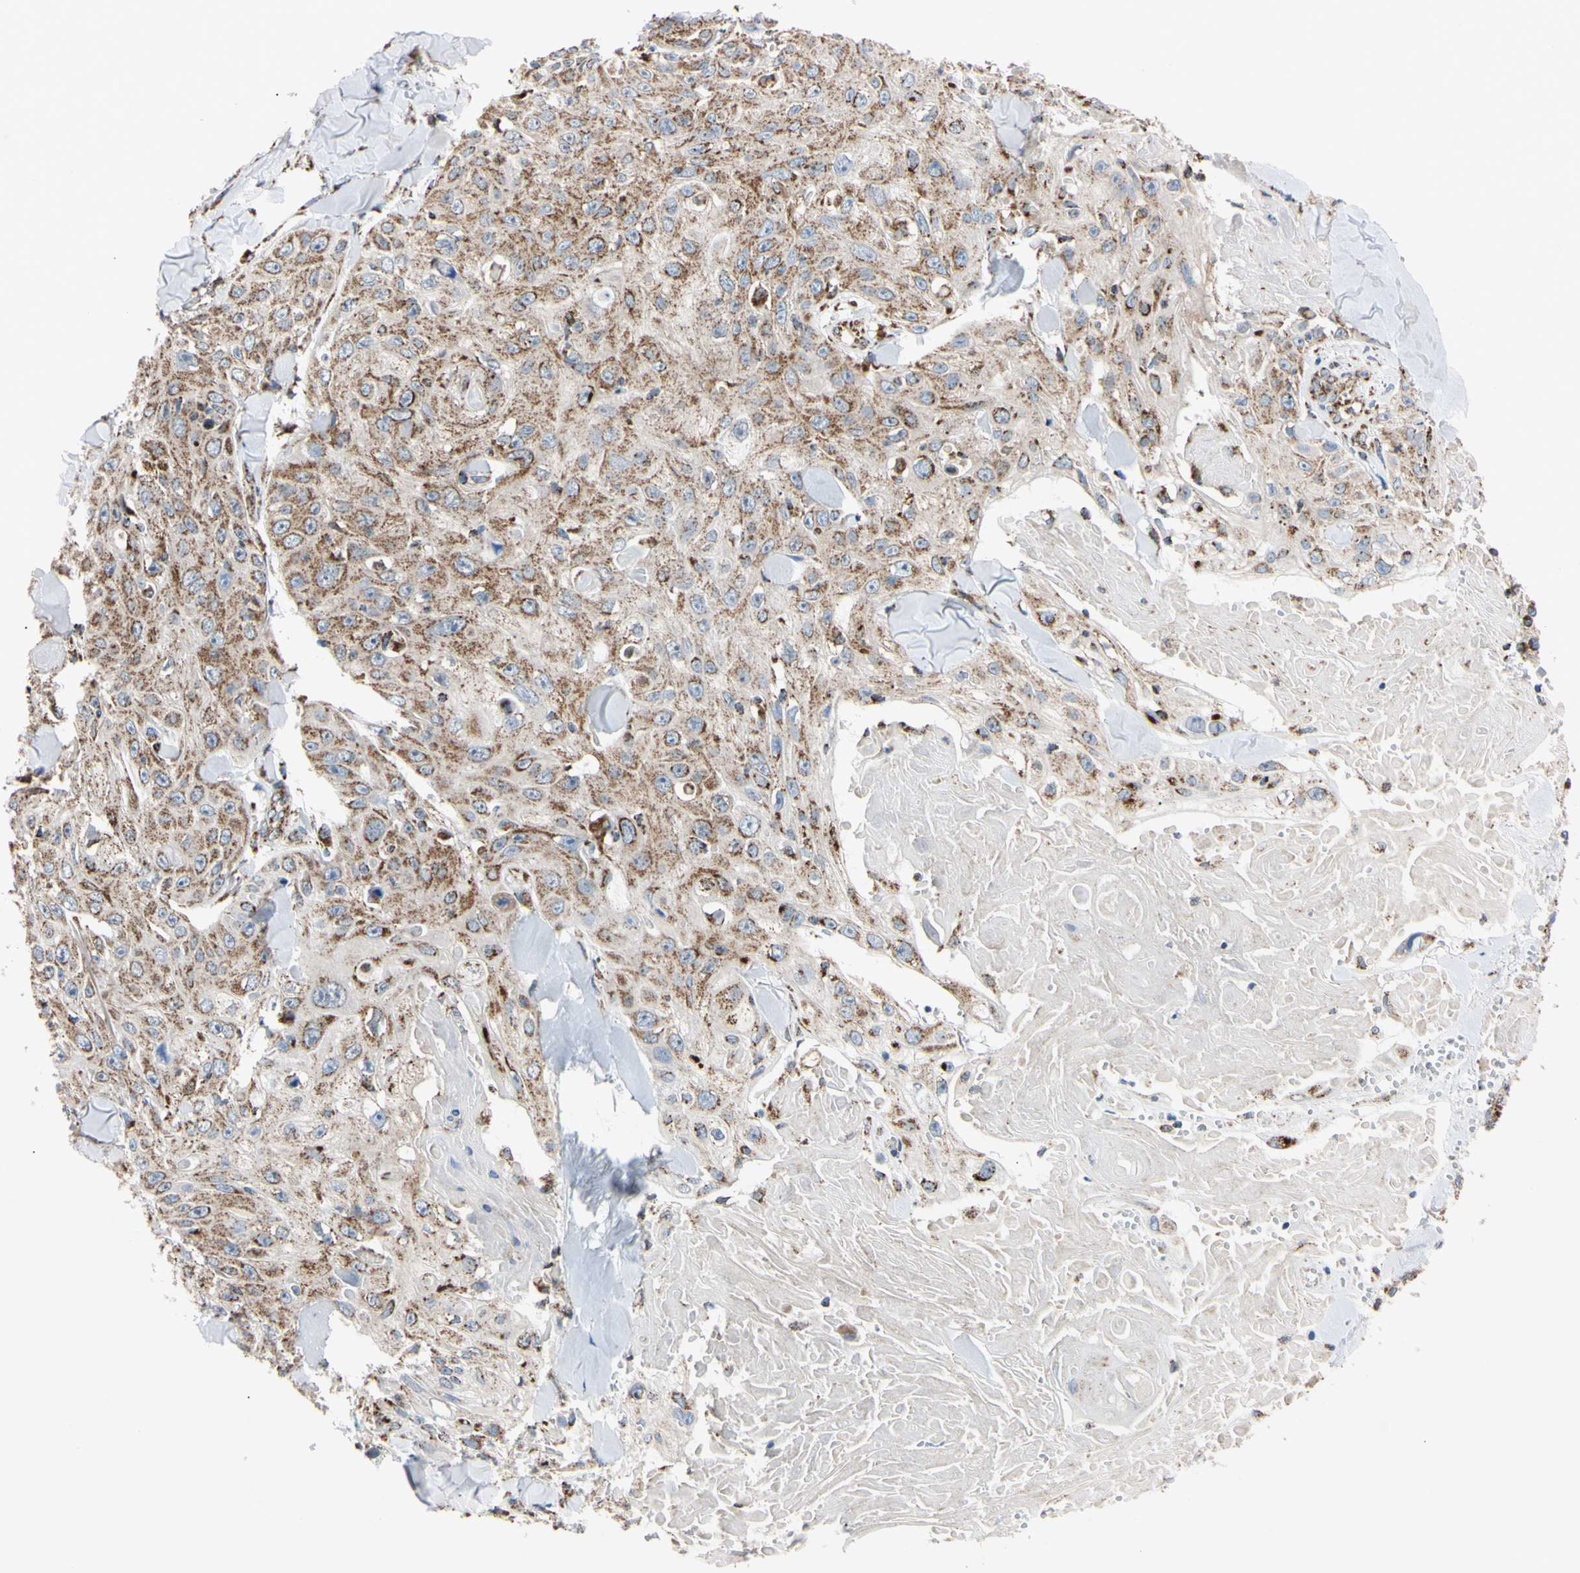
{"staining": {"intensity": "moderate", "quantity": ">75%", "location": "cytoplasmic/membranous"}, "tissue": "skin cancer", "cell_type": "Tumor cells", "image_type": "cancer", "snomed": [{"axis": "morphology", "description": "Squamous cell carcinoma, NOS"}, {"axis": "topography", "description": "Skin"}], "caption": "A medium amount of moderate cytoplasmic/membranous expression is seen in about >75% of tumor cells in skin cancer (squamous cell carcinoma) tissue.", "gene": "CLPP", "patient": {"sex": "male", "age": 86}}